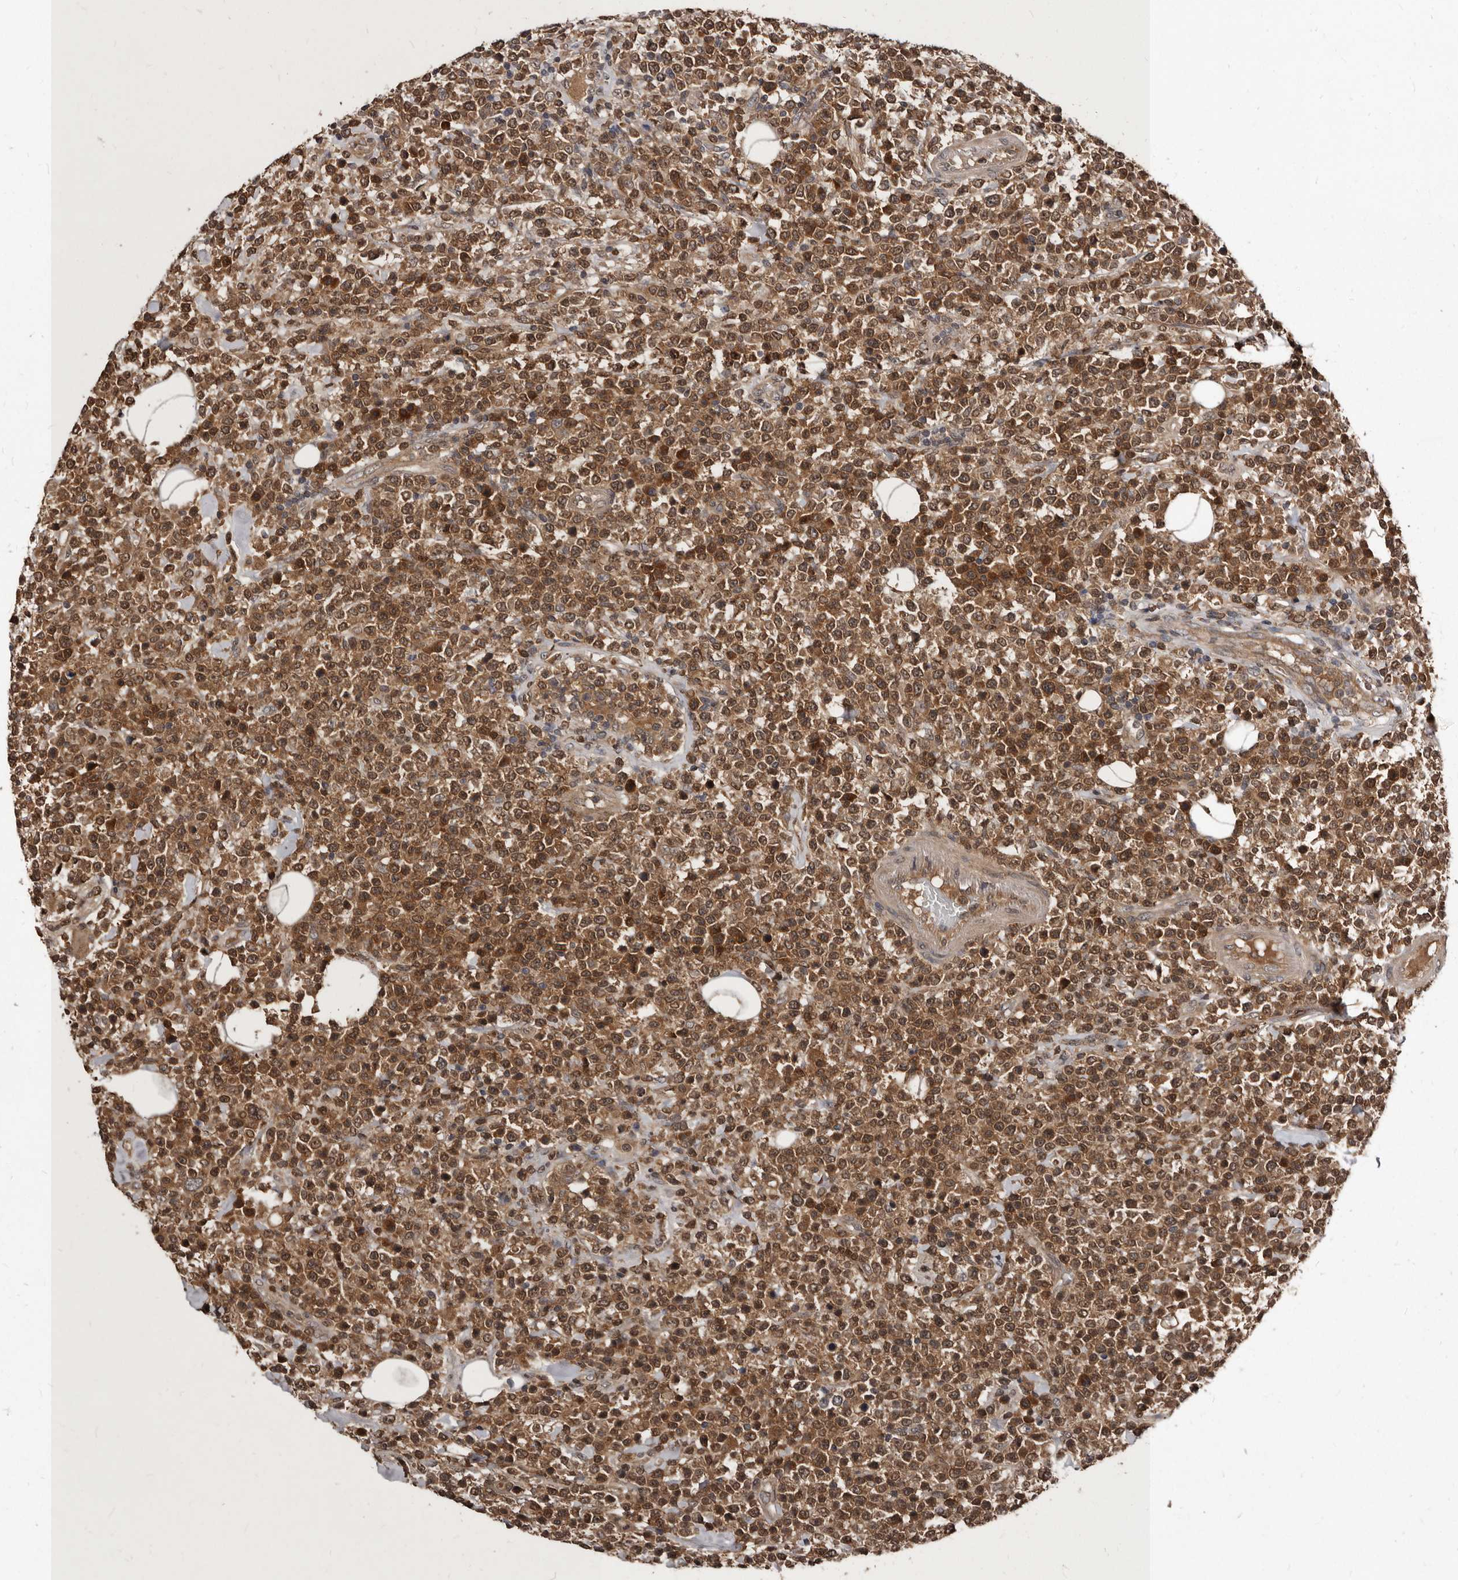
{"staining": {"intensity": "moderate", "quantity": ">75%", "location": "cytoplasmic/membranous"}, "tissue": "lymphoma", "cell_type": "Tumor cells", "image_type": "cancer", "snomed": [{"axis": "morphology", "description": "Malignant lymphoma, non-Hodgkin's type, High grade"}, {"axis": "topography", "description": "Colon"}], "caption": "IHC photomicrograph of human malignant lymphoma, non-Hodgkin's type (high-grade) stained for a protein (brown), which shows medium levels of moderate cytoplasmic/membranous expression in approximately >75% of tumor cells.", "gene": "PMVK", "patient": {"sex": "female", "age": 53}}